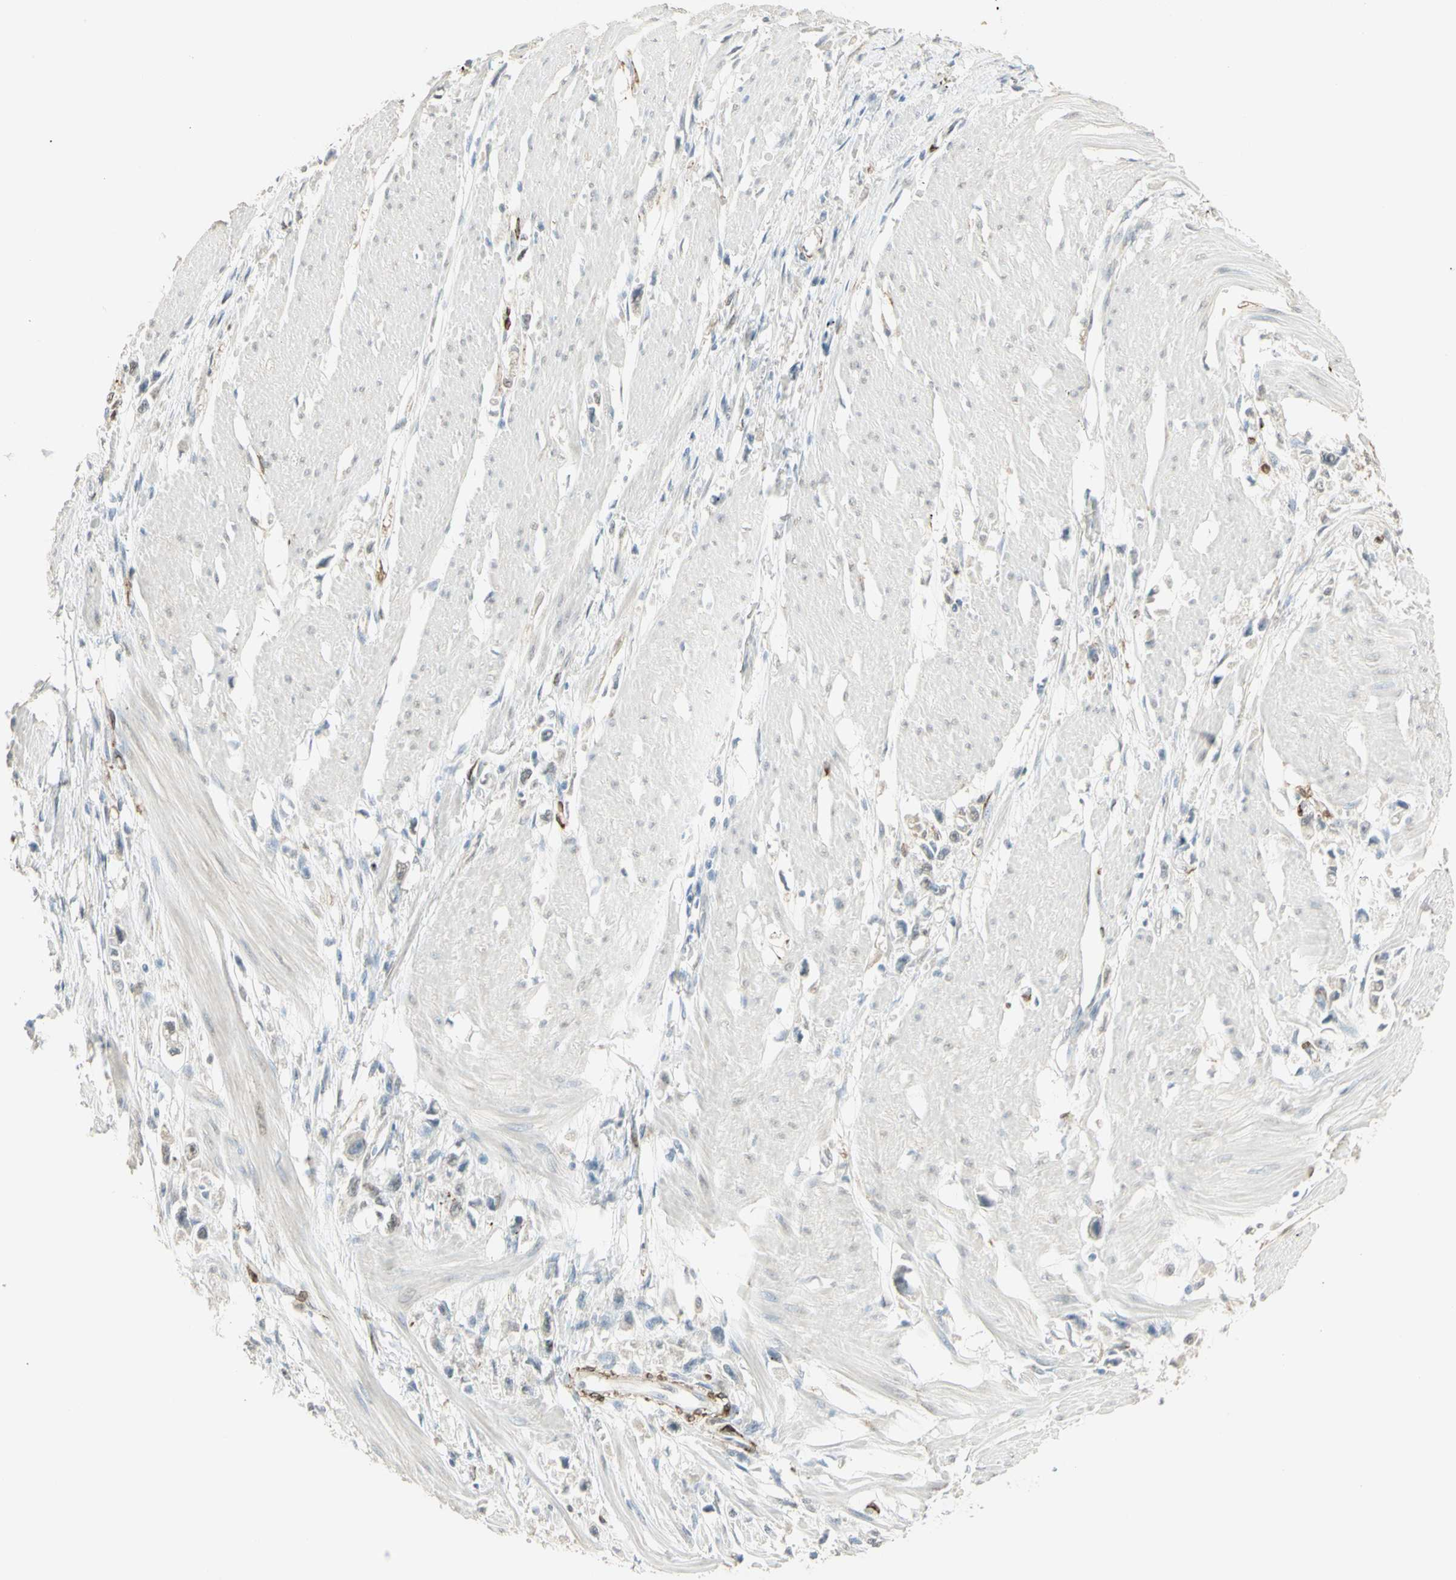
{"staining": {"intensity": "negative", "quantity": "none", "location": "none"}, "tissue": "stomach cancer", "cell_type": "Tumor cells", "image_type": "cancer", "snomed": [{"axis": "morphology", "description": "Adenocarcinoma, NOS"}, {"axis": "topography", "description": "Stomach"}], "caption": "The photomicrograph exhibits no staining of tumor cells in stomach cancer (adenocarcinoma). Brightfield microscopy of IHC stained with DAB (brown) and hematoxylin (blue), captured at high magnification.", "gene": "MUC3A", "patient": {"sex": "female", "age": 59}}